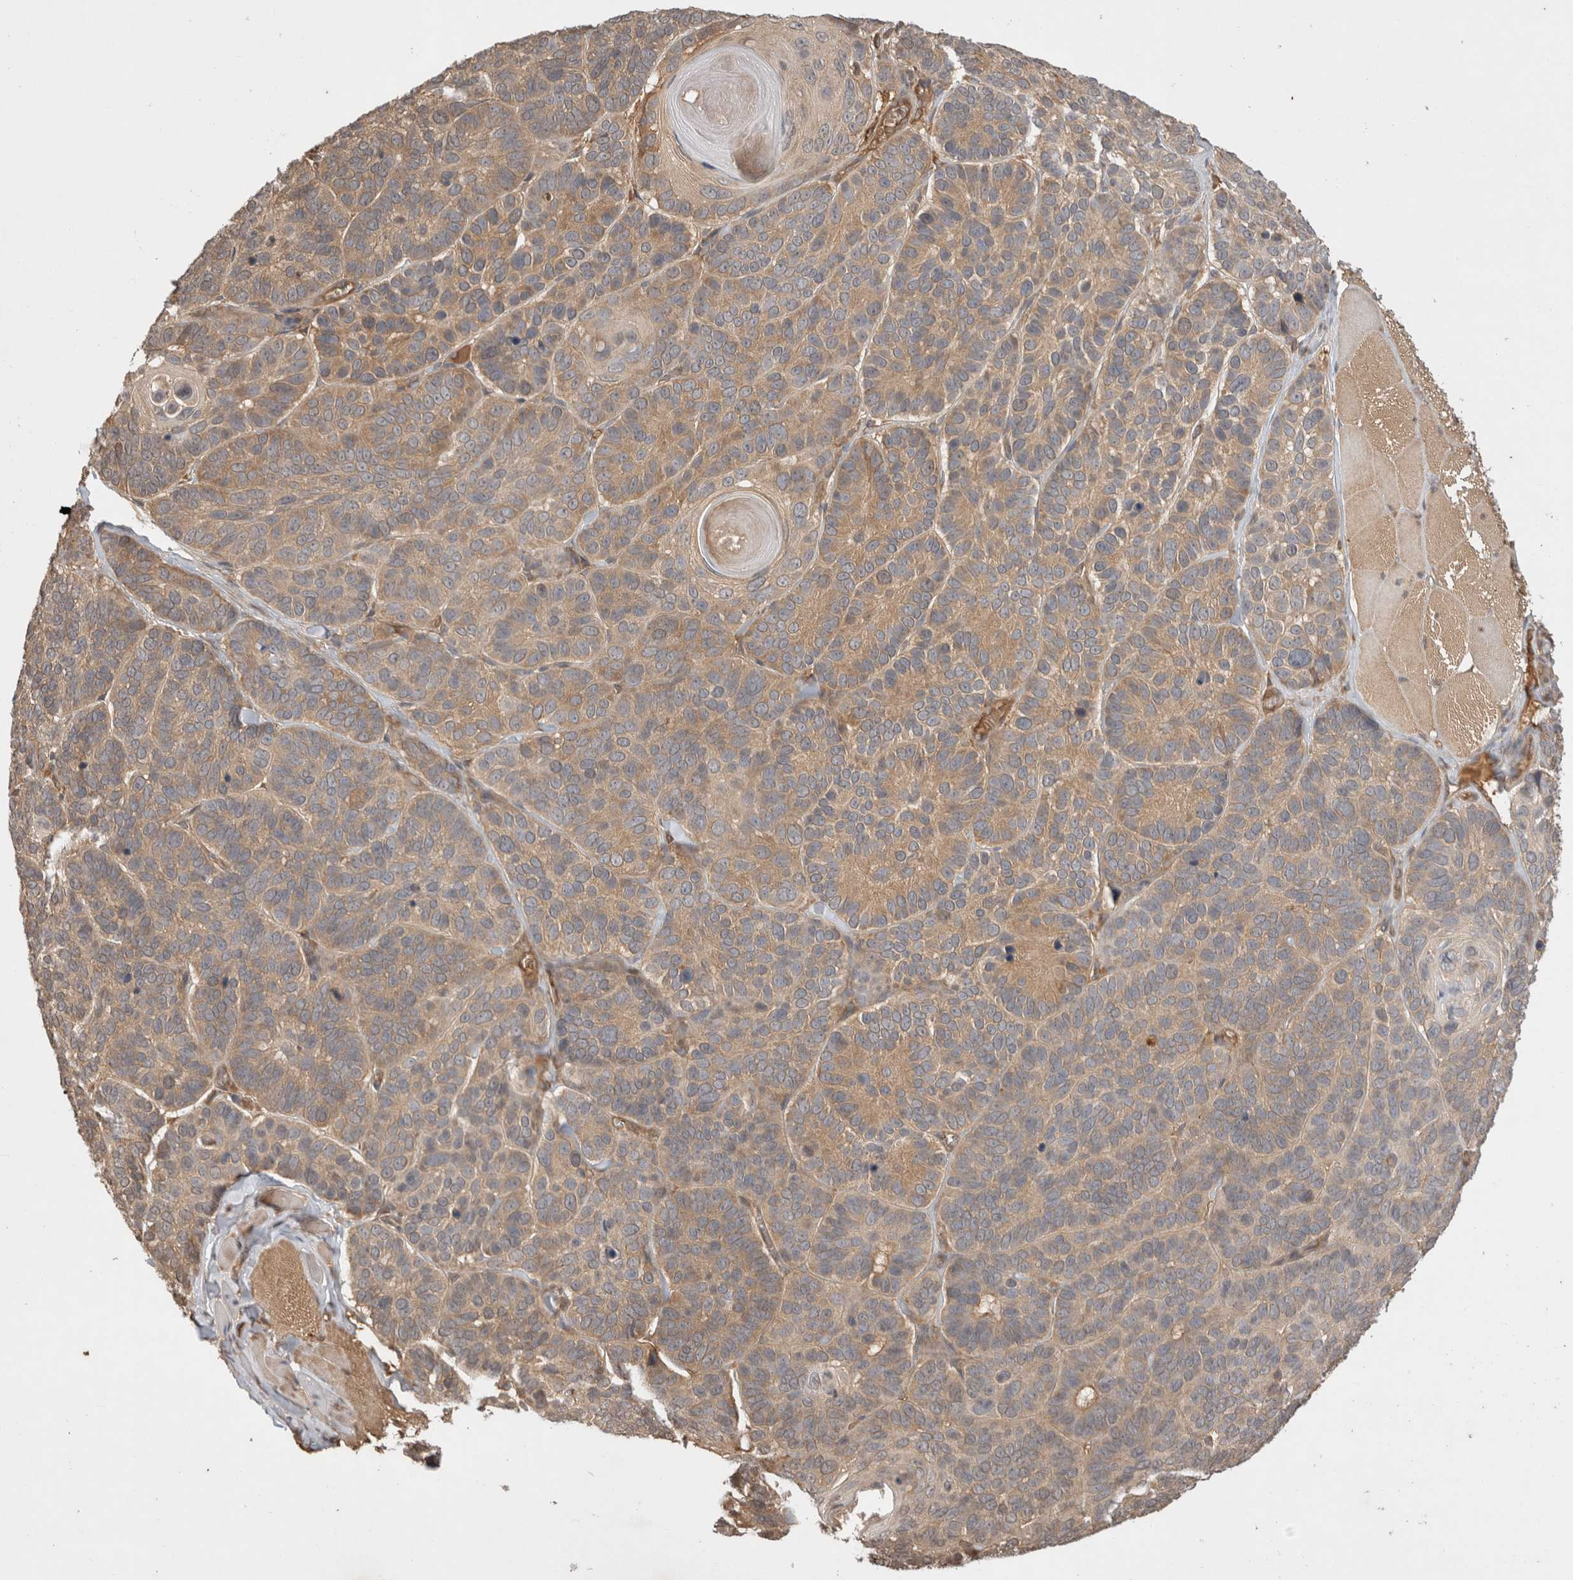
{"staining": {"intensity": "moderate", "quantity": ">75%", "location": "cytoplasmic/membranous"}, "tissue": "skin cancer", "cell_type": "Tumor cells", "image_type": "cancer", "snomed": [{"axis": "morphology", "description": "Basal cell carcinoma"}, {"axis": "topography", "description": "Skin"}], "caption": "DAB immunohistochemical staining of skin cancer (basal cell carcinoma) demonstrates moderate cytoplasmic/membranous protein positivity in about >75% of tumor cells.", "gene": "PRMT3", "patient": {"sex": "male", "age": 62}}